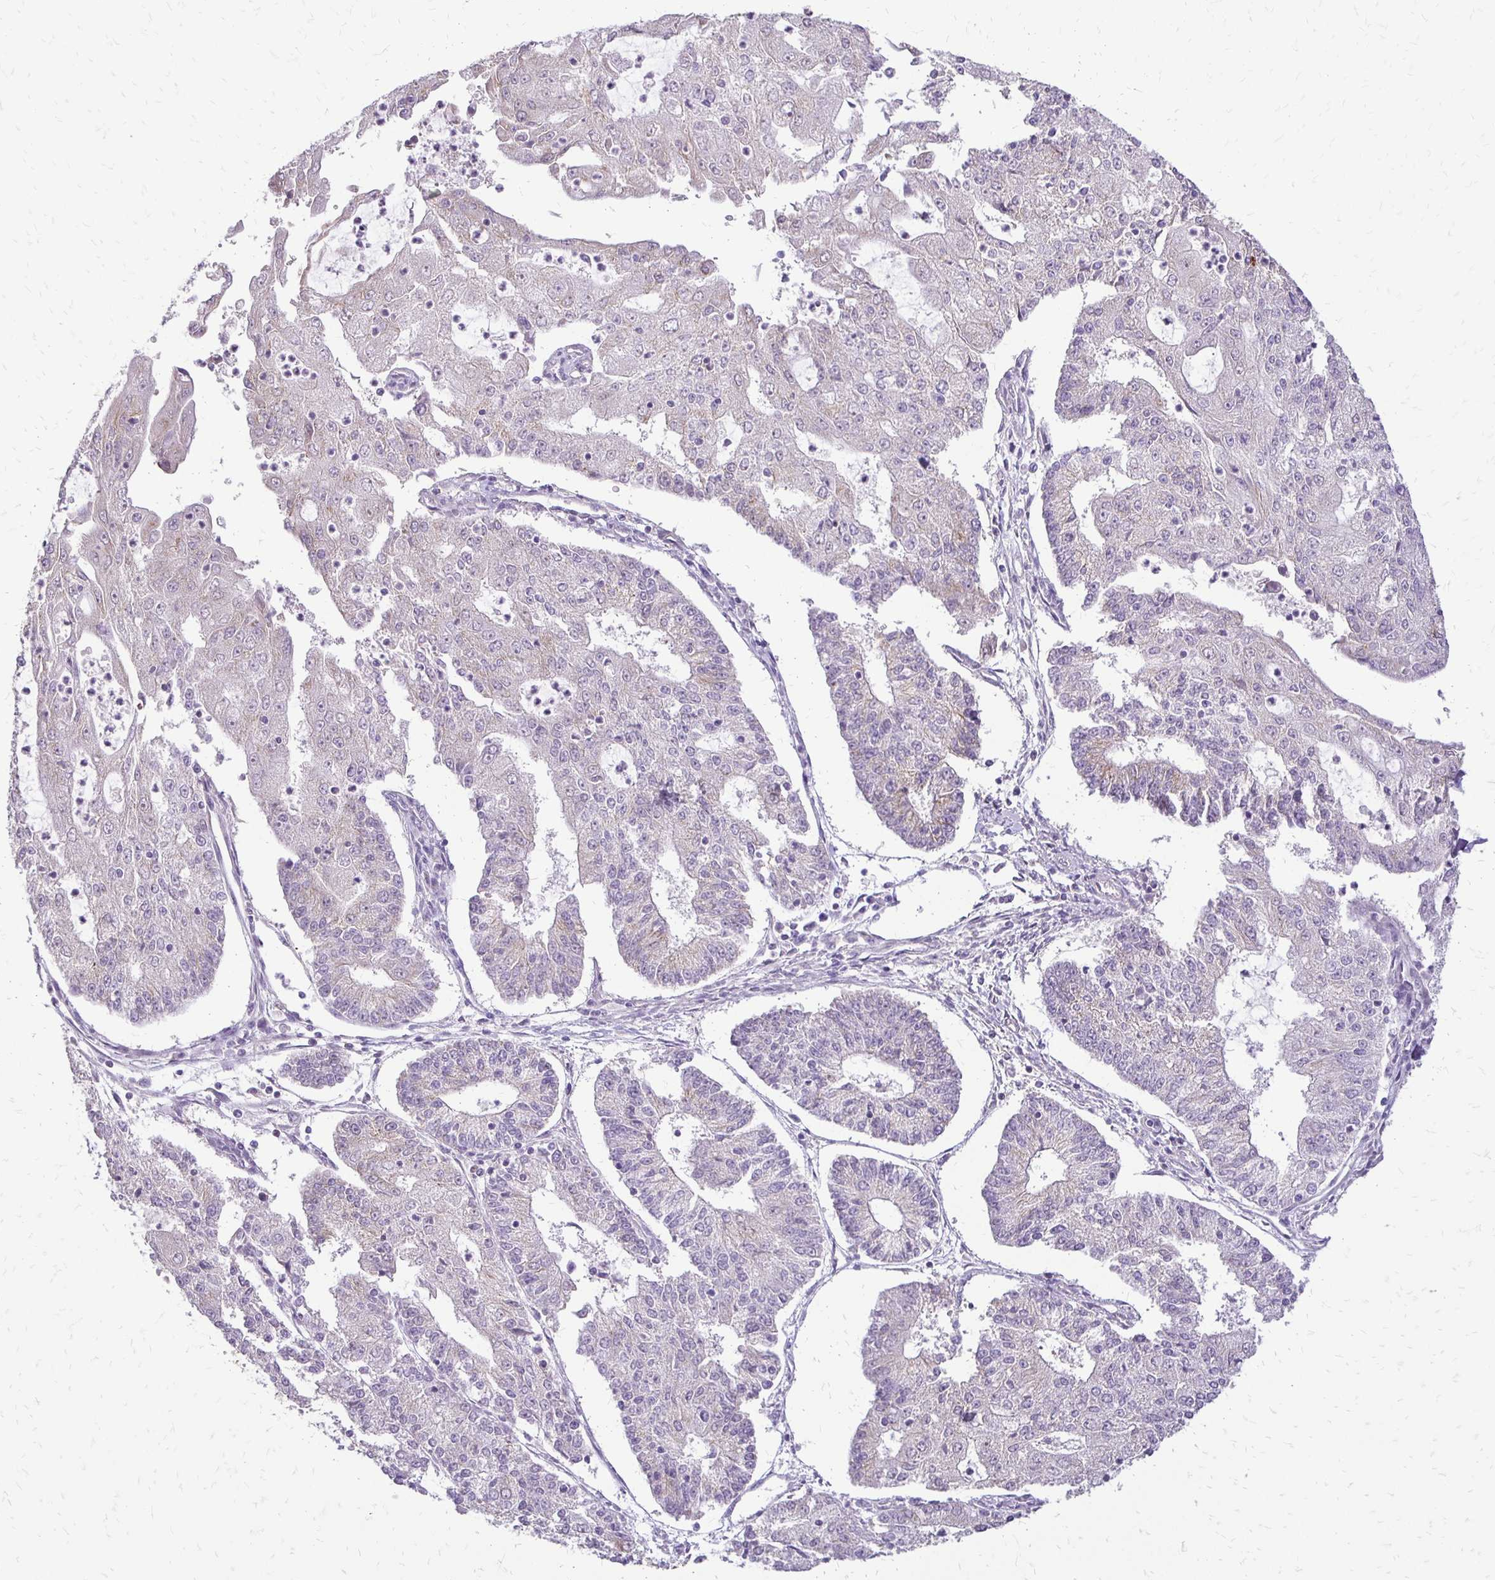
{"staining": {"intensity": "negative", "quantity": "none", "location": "none"}, "tissue": "endometrial cancer", "cell_type": "Tumor cells", "image_type": "cancer", "snomed": [{"axis": "morphology", "description": "Adenocarcinoma, NOS"}, {"axis": "topography", "description": "Endometrium"}], "caption": "An image of endometrial adenocarcinoma stained for a protein displays no brown staining in tumor cells.", "gene": "ALPG", "patient": {"sex": "female", "age": 56}}